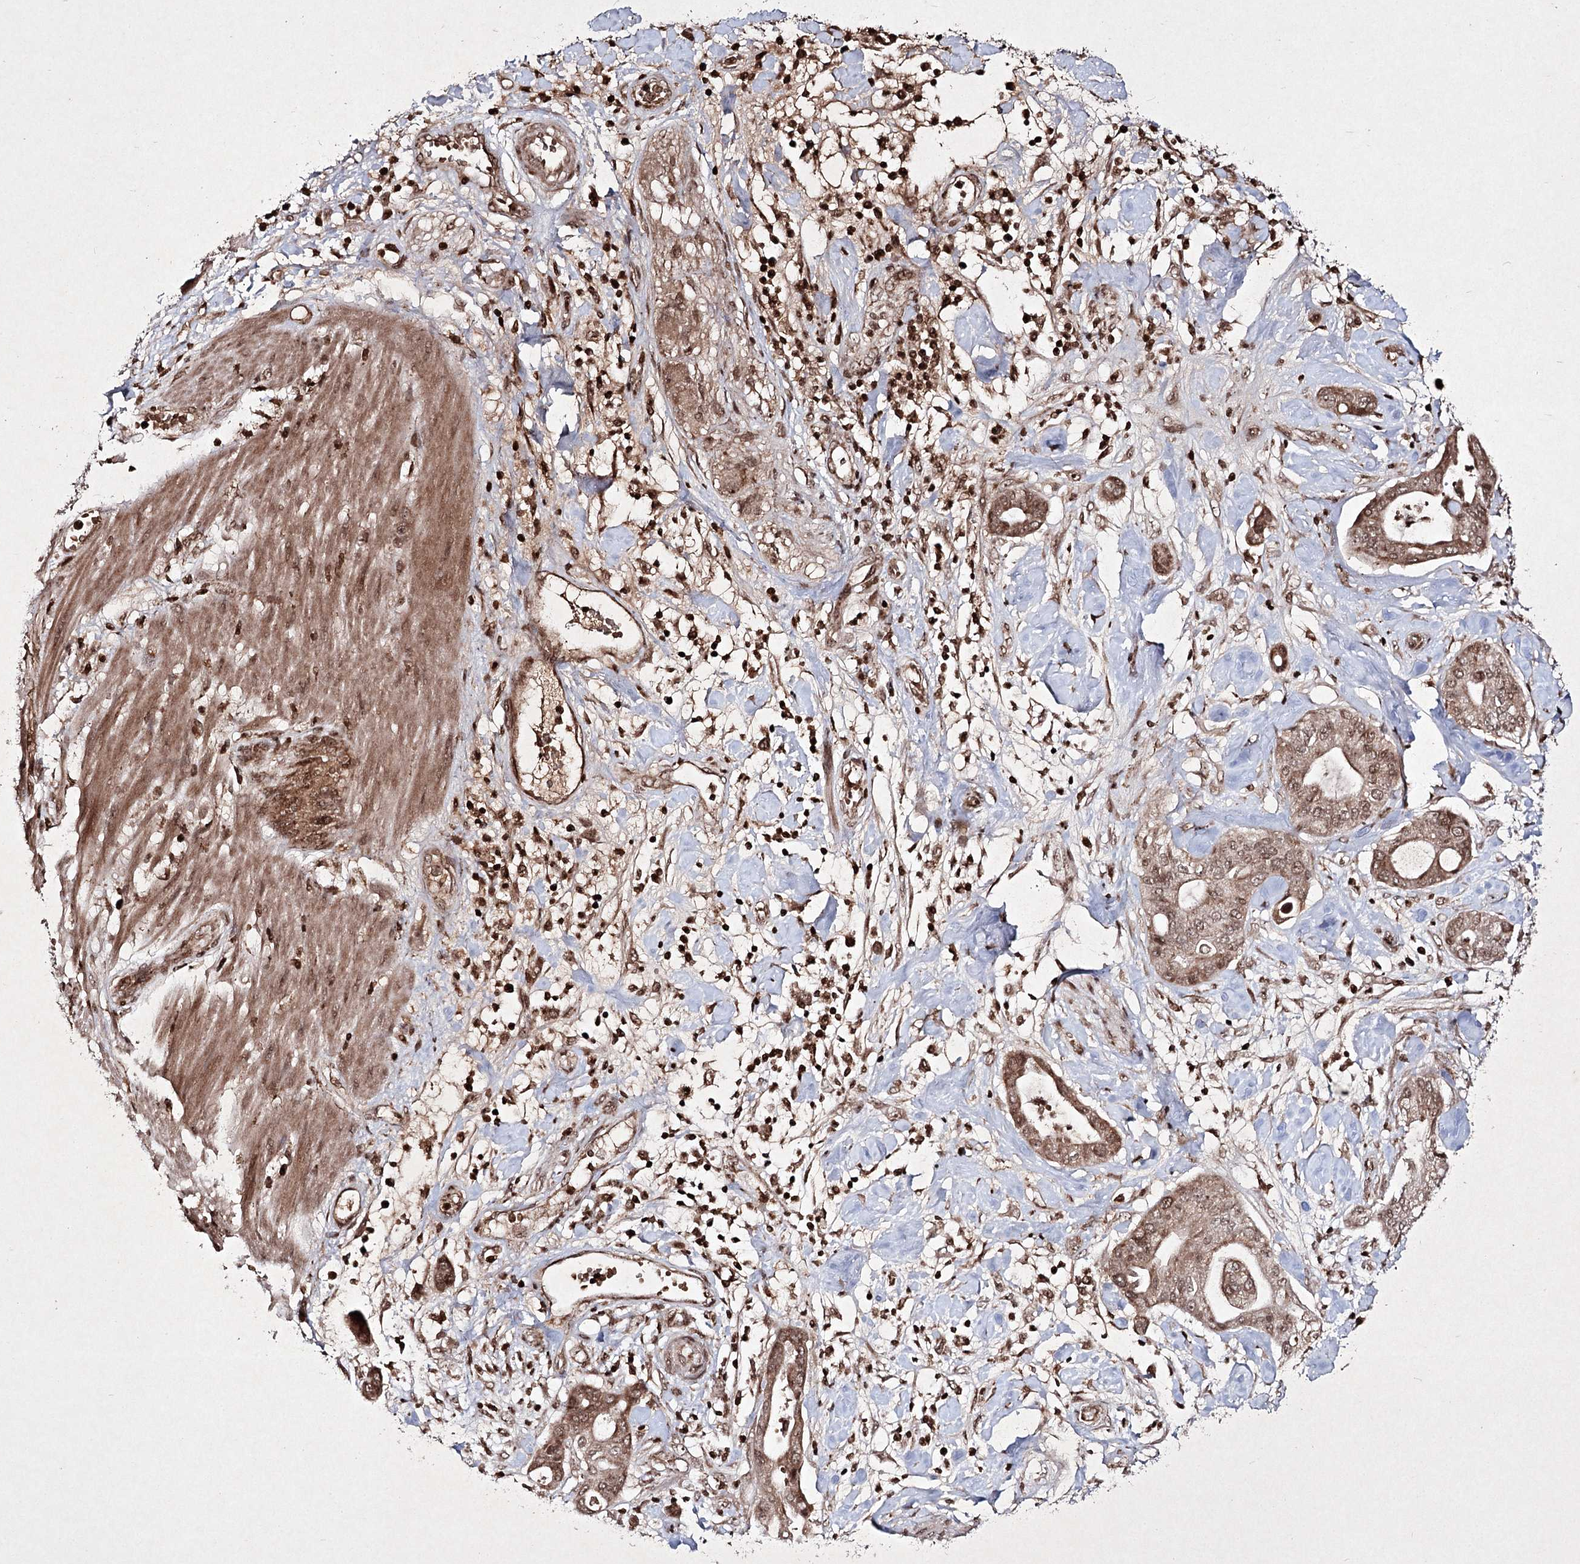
{"staining": {"intensity": "moderate", "quantity": ">75%", "location": "cytoplasmic/membranous,nuclear"}, "tissue": "pancreatic cancer", "cell_type": "Tumor cells", "image_type": "cancer", "snomed": [{"axis": "morphology", "description": "Adenocarcinoma, NOS"}, {"axis": "morphology", "description": "Adenocarcinoma, metastatic, NOS"}, {"axis": "topography", "description": "Lymph node"}, {"axis": "topography", "description": "Pancreas"}, {"axis": "topography", "description": "Duodenum"}], "caption": "Immunohistochemistry (IHC) of human adenocarcinoma (pancreatic) demonstrates medium levels of moderate cytoplasmic/membranous and nuclear staining in about >75% of tumor cells.", "gene": "CARM1", "patient": {"sex": "female", "age": 64}}